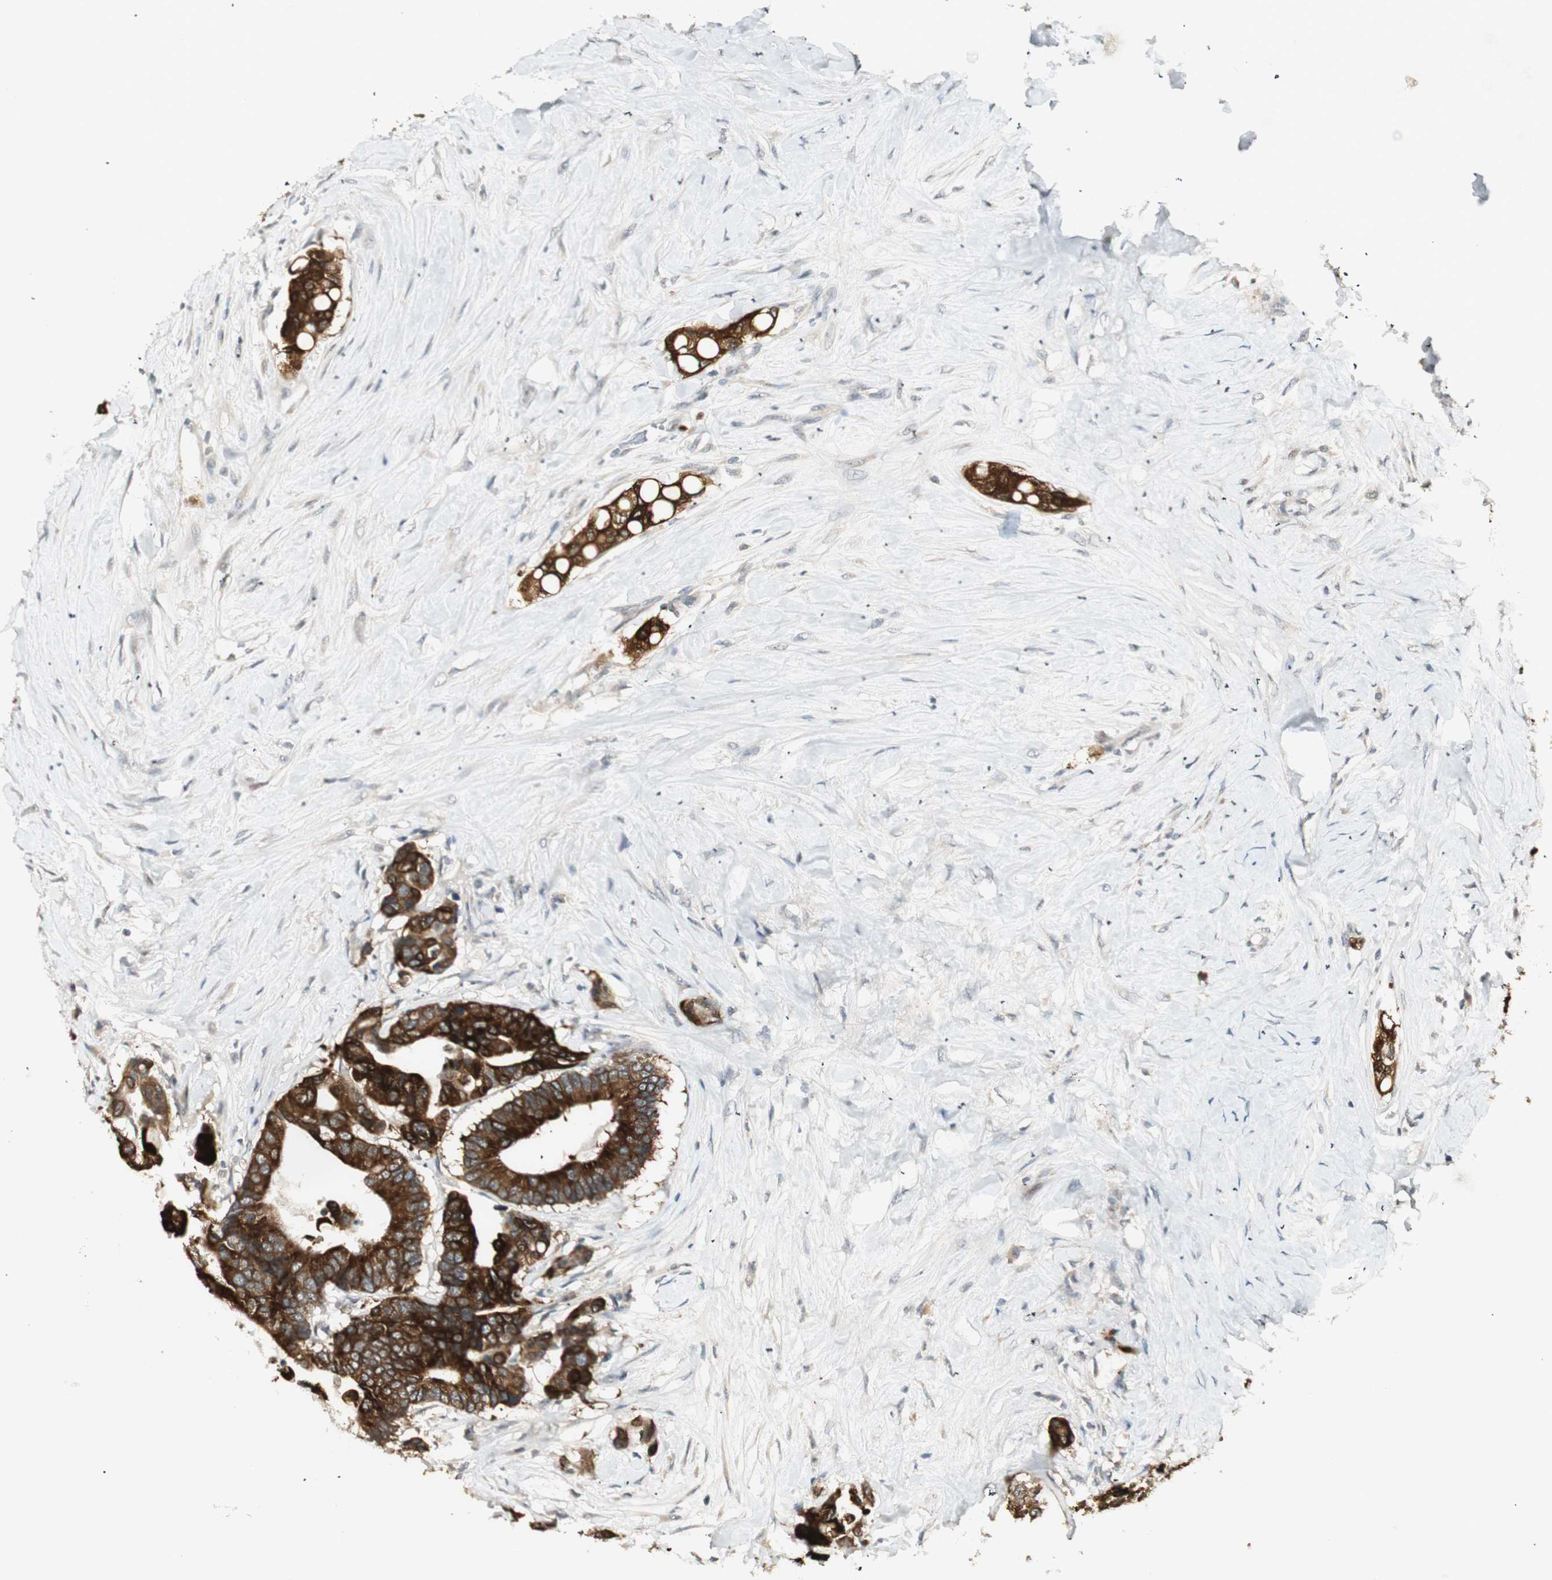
{"staining": {"intensity": "strong", "quantity": ">75%", "location": "cytoplasmic/membranous"}, "tissue": "colorectal cancer", "cell_type": "Tumor cells", "image_type": "cancer", "snomed": [{"axis": "morphology", "description": "Normal tissue, NOS"}, {"axis": "morphology", "description": "Adenocarcinoma, NOS"}, {"axis": "topography", "description": "Colon"}], "caption": "Colorectal cancer tissue reveals strong cytoplasmic/membranous positivity in approximately >75% of tumor cells, visualized by immunohistochemistry.", "gene": "ACSL5", "patient": {"sex": "male", "age": 82}}